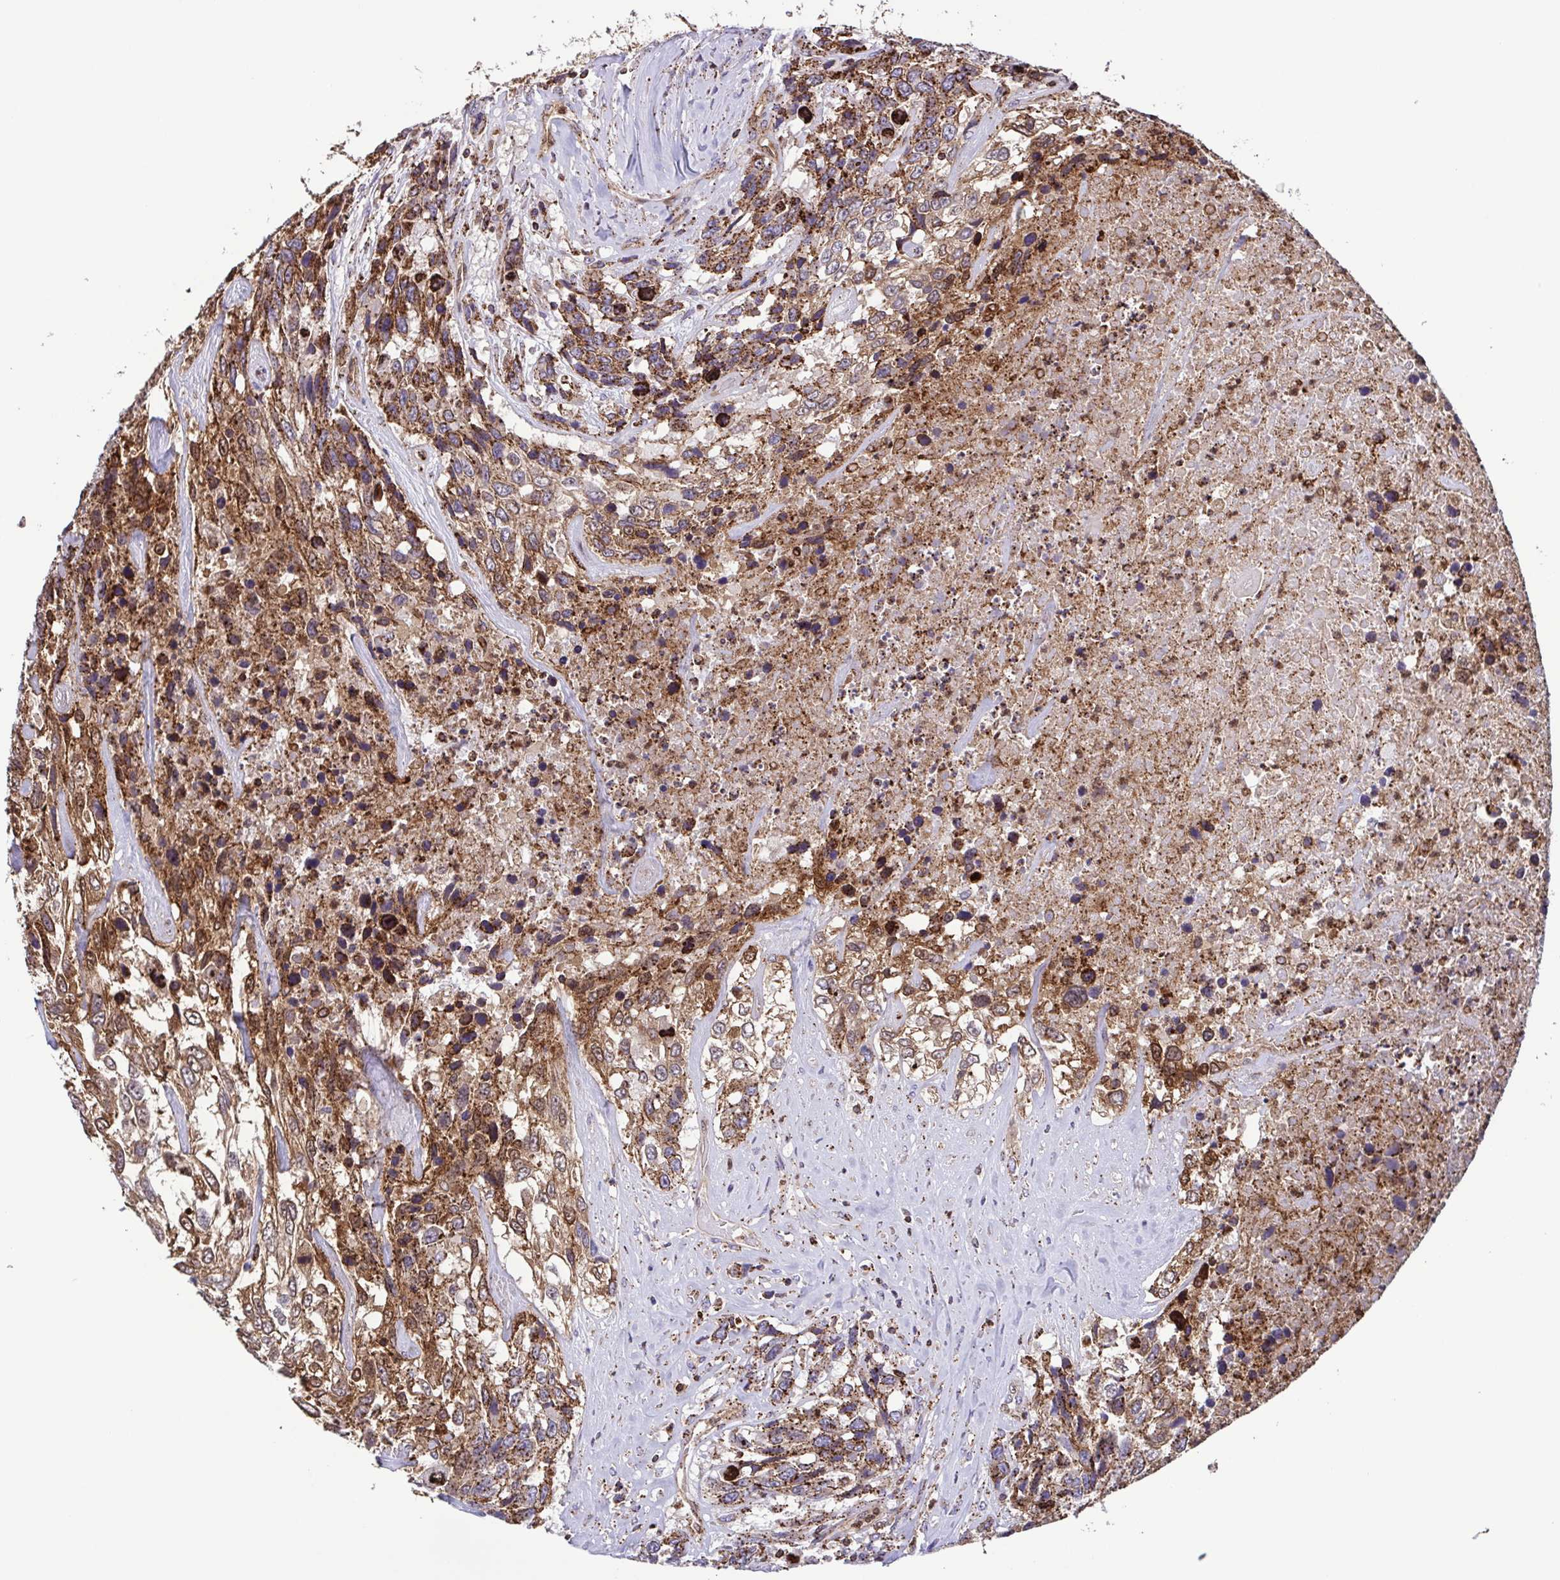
{"staining": {"intensity": "moderate", "quantity": ">75%", "location": "cytoplasmic/membranous"}, "tissue": "urothelial cancer", "cell_type": "Tumor cells", "image_type": "cancer", "snomed": [{"axis": "morphology", "description": "Urothelial carcinoma, High grade"}, {"axis": "topography", "description": "Urinary bladder"}], "caption": "A high-resolution image shows immunohistochemistry staining of high-grade urothelial carcinoma, which displays moderate cytoplasmic/membranous staining in about >75% of tumor cells.", "gene": "CHMP1B", "patient": {"sex": "female", "age": 70}}